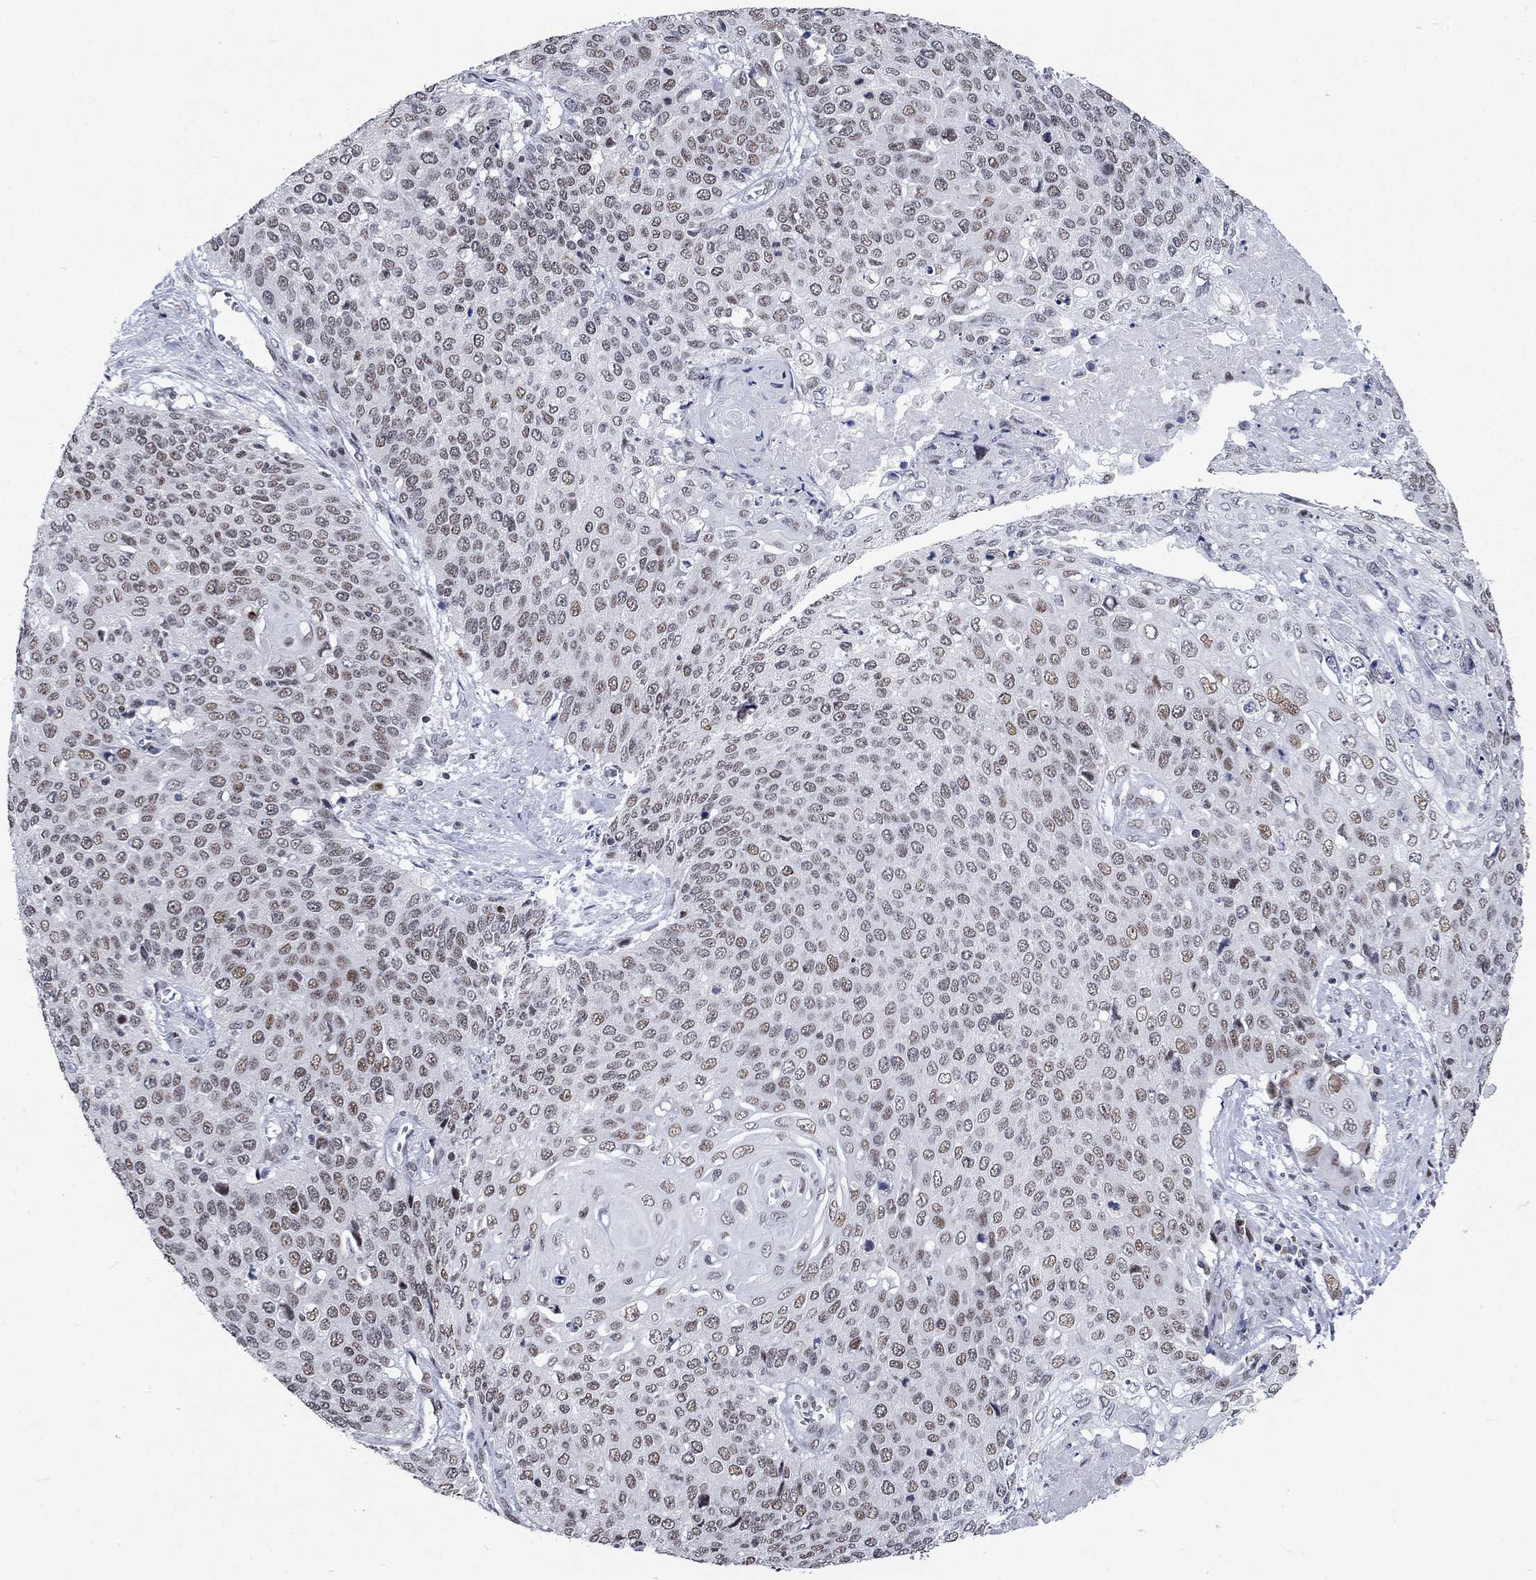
{"staining": {"intensity": "moderate", "quantity": "<25%", "location": "nuclear"}, "tissue": "cervical cancer", "cell_type": "Tumor cells", "image_type": "cancer", "snomed": [{"axis": "morphology", "description": "Squamous cell carcinoma, NOS"}, {"axis": "topography", "description": "Cervix"}], "caption": "Protein analysis of squamous cell carcinoma (cervical) tissue reveals moderate nuclear staining in about <25% of tumor cells. (DAB IHC with brightfield microscopy, high magnification).", "gene": "HCFC1", "patient": {"sex": "female", "age": 39}}